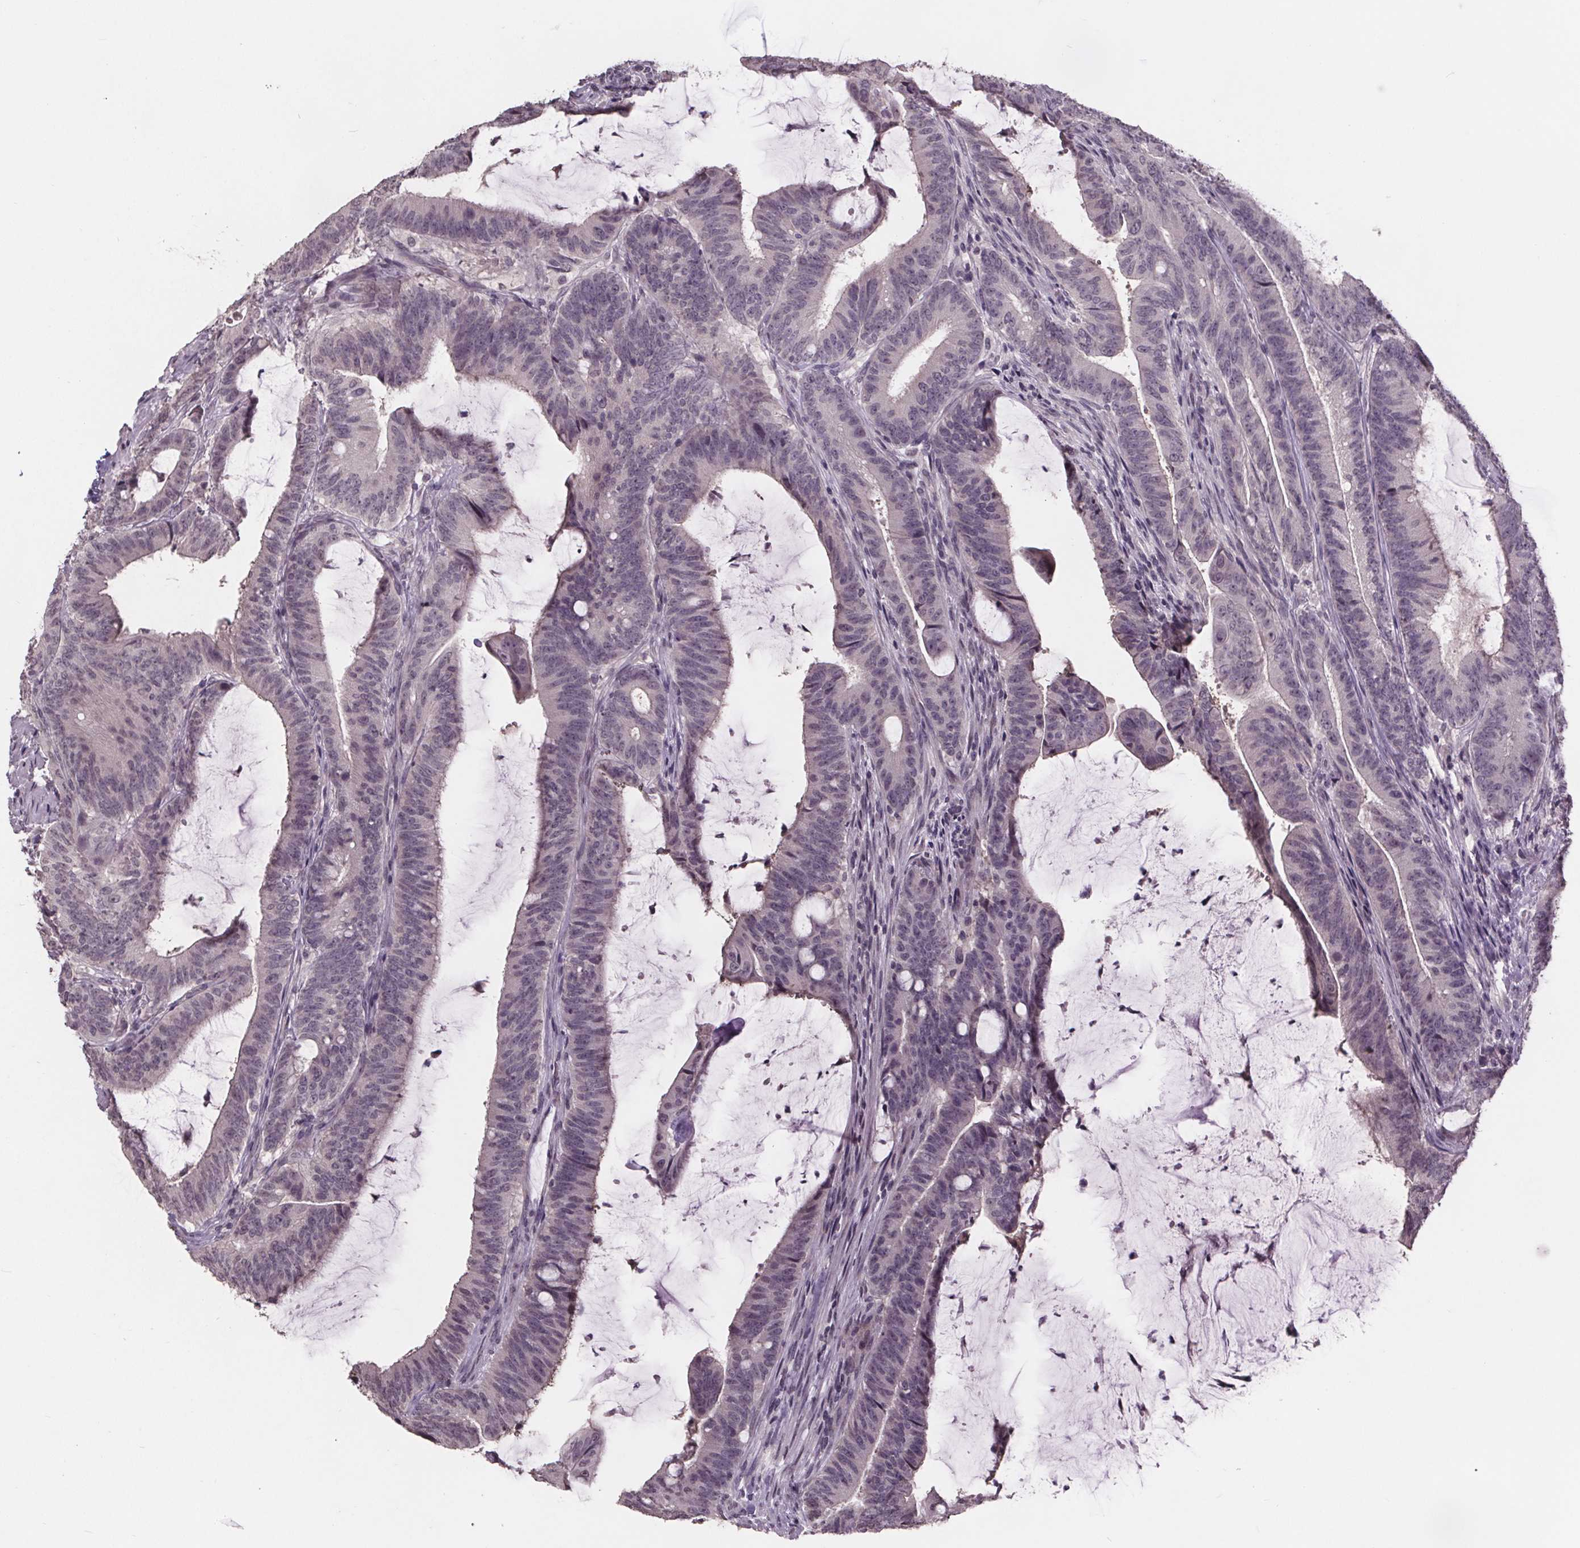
{"staining": {"intensity": "negative", "quantity": "none", "location": "none"}, "tissue": "colorectal cancer", "cell_type": "Tumor cells", "image_type": "cancer", "snomed": [{"axis": "morphology", "description": "Adenocarcinoma, NOS"}, {"axis": "topography", "description": "Colon"}], "caption": "The micrograph exhibits no significant expression in tumor cells of colorectal cancer. The staining was performed using DAB (3,3'-diaminobenzidine) to visualize the protein expression in brown, while the nuclei were stained in blue with hematoxylin (Magnification: 20x).", "gene": "NKX6-1", "patient": {"sex": "female", "age": 43}}